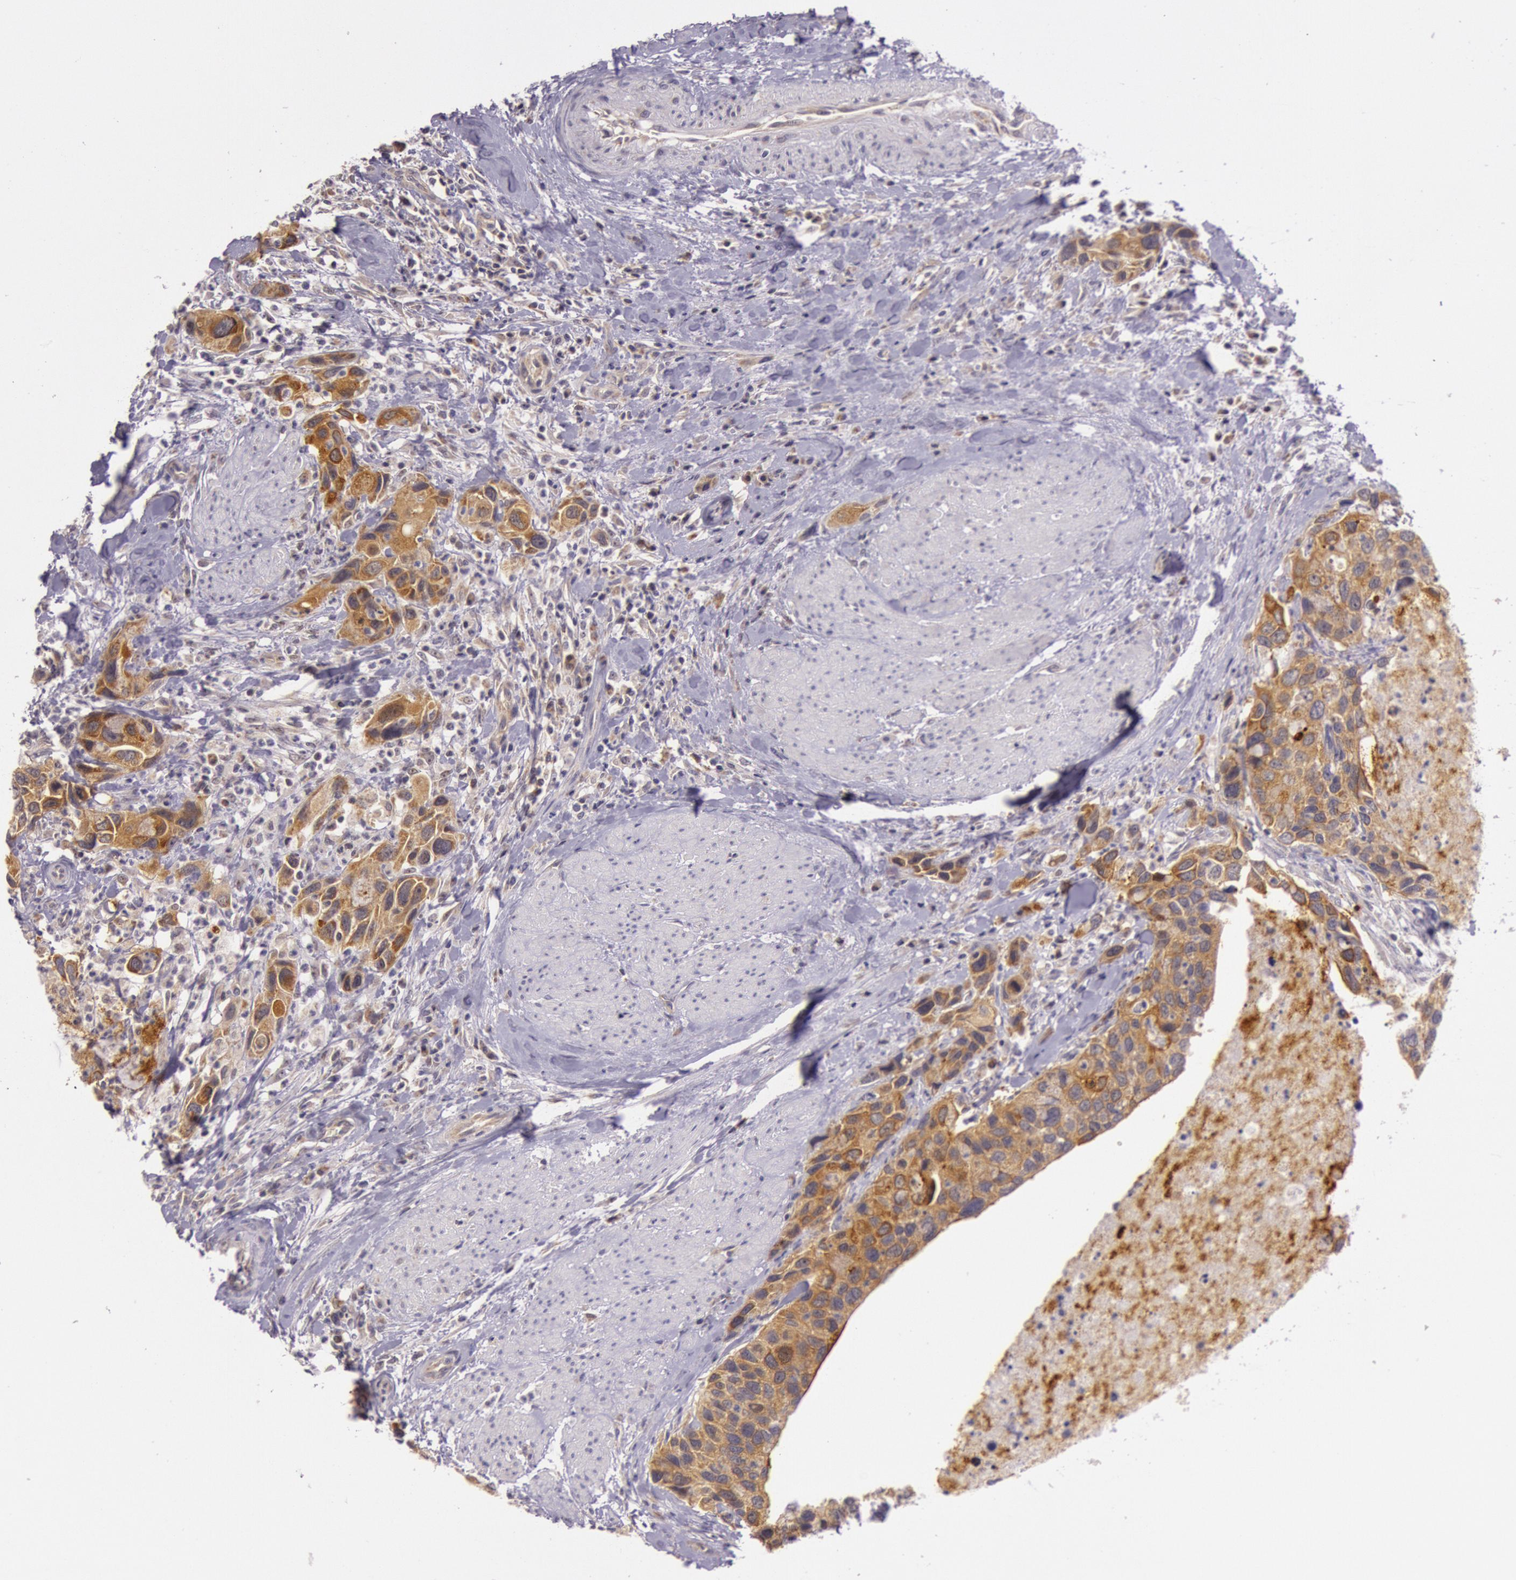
{"staining": {"intensity": "strong", "quantity": ">75%", "location": "cytoplasmic/membranous"}, "tissue": "urothelial cancer", "cell_type": "Tumor cells", "image_type": "cancer", "snomed": [{"axis": "morphology", "description": "Urothelial carcinoma, High grade"}, {"axis": "topography", "description": "Urinary bladder"}], "caption": "Immunohistochemistry image of neoplastic tissue: human urothelial cancer stained using immunohistochemistry reveals high levels of strong protein expression localized specifically in the cytoplasmic/membranous of tumor cells, appearing as a cytoplasmic/membranous brown color.", "gene": "CDK16", "patient": {"sex": "male", "age": 66}}